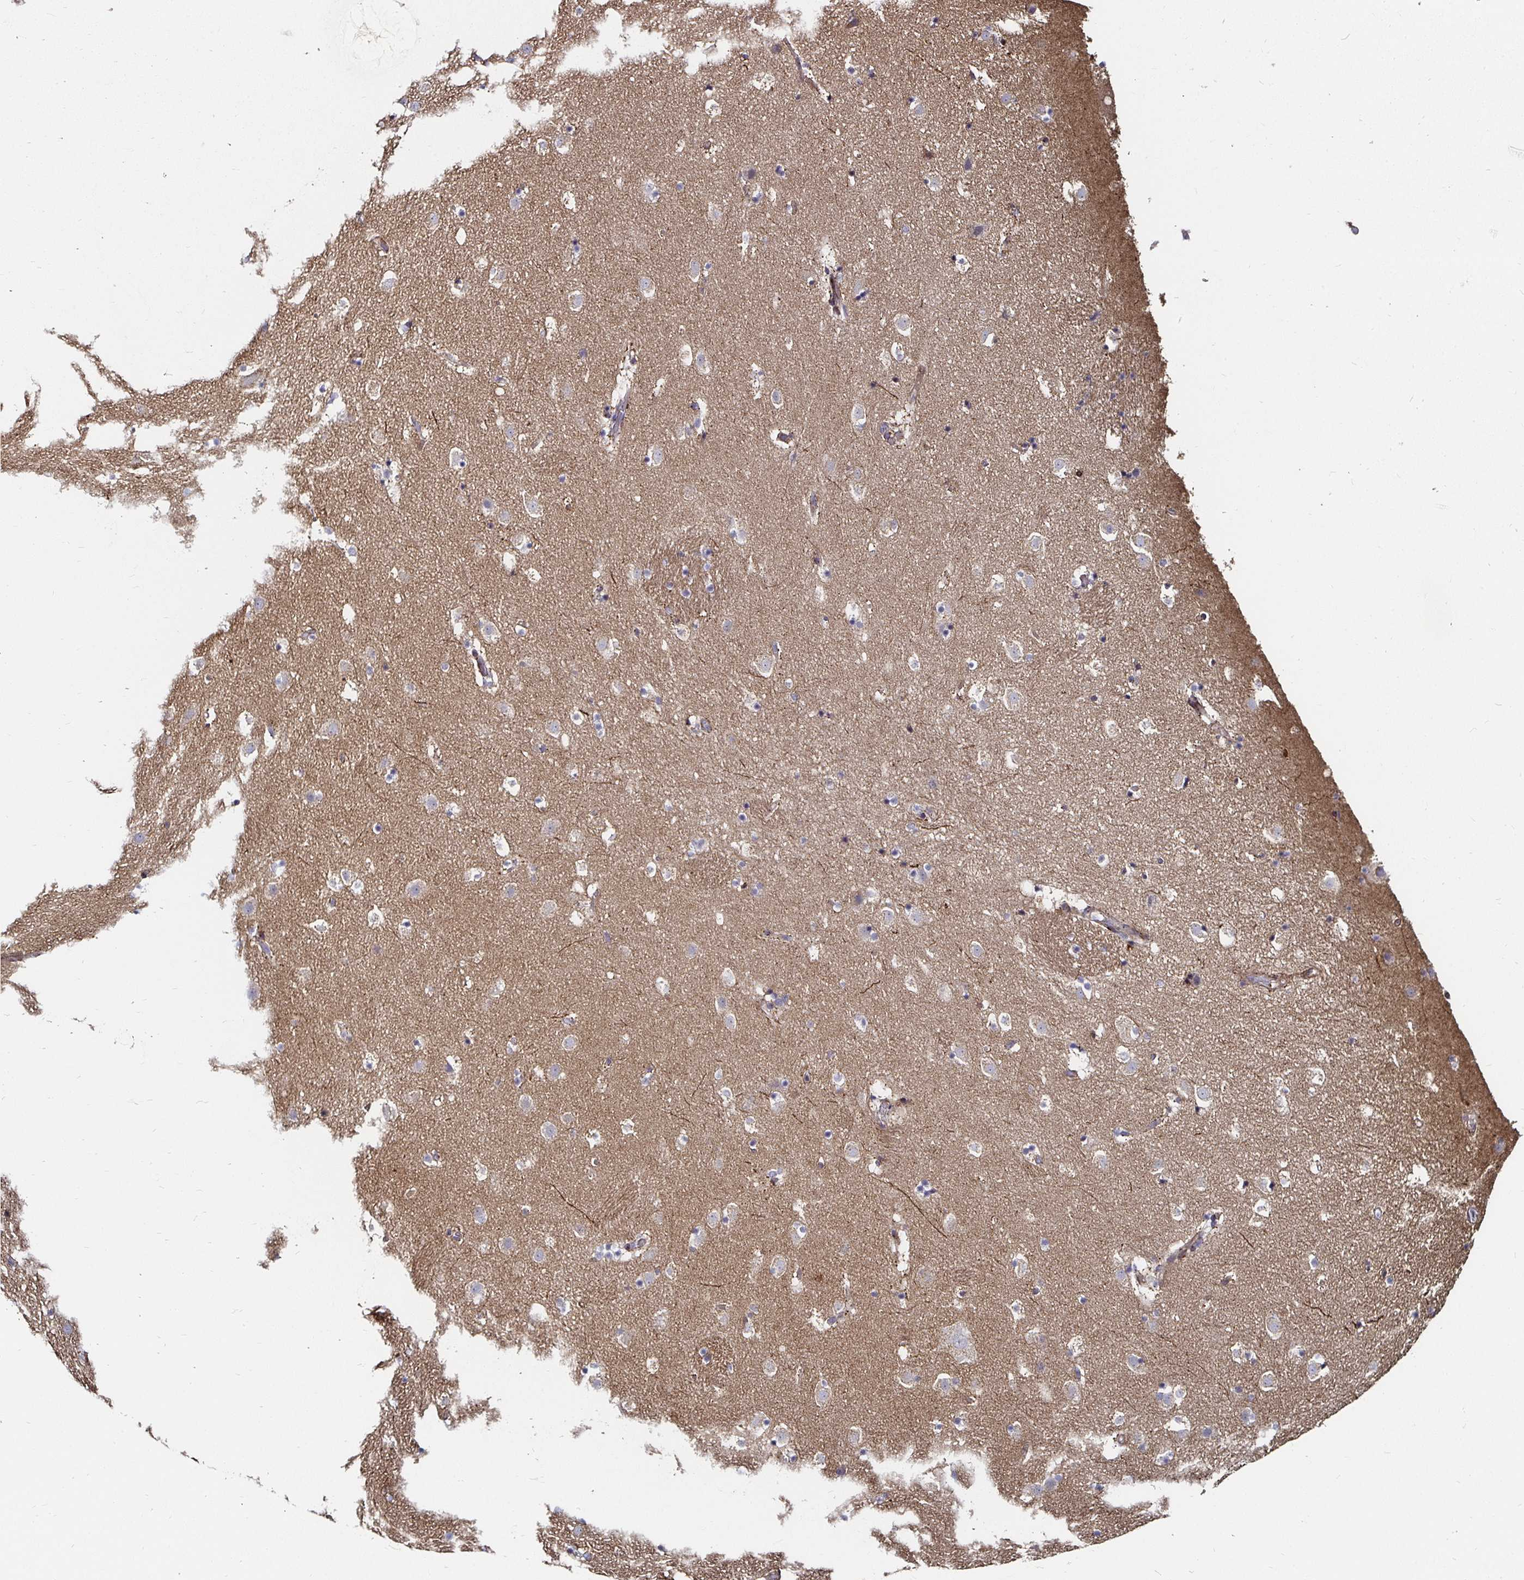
{"staining": {"intensity": "negative", "quantity": "none", "location": "none"}, "tissue": "caudate", "cell_type": "Glial cells", "image_type": "normal", "snomed": [{"axis": "morphology", "description": "Normal tissue, NOS"}, {"axis": "topography", "description": "Lateral ventricle wall"}], "caption": "Immunohistochemistry photomicrograph of benign human caudate stained for a protein (brown), which reveals no staining in glial cells.", "gene": "GJA4", "patient": {"sex": "male", "age": 37}}